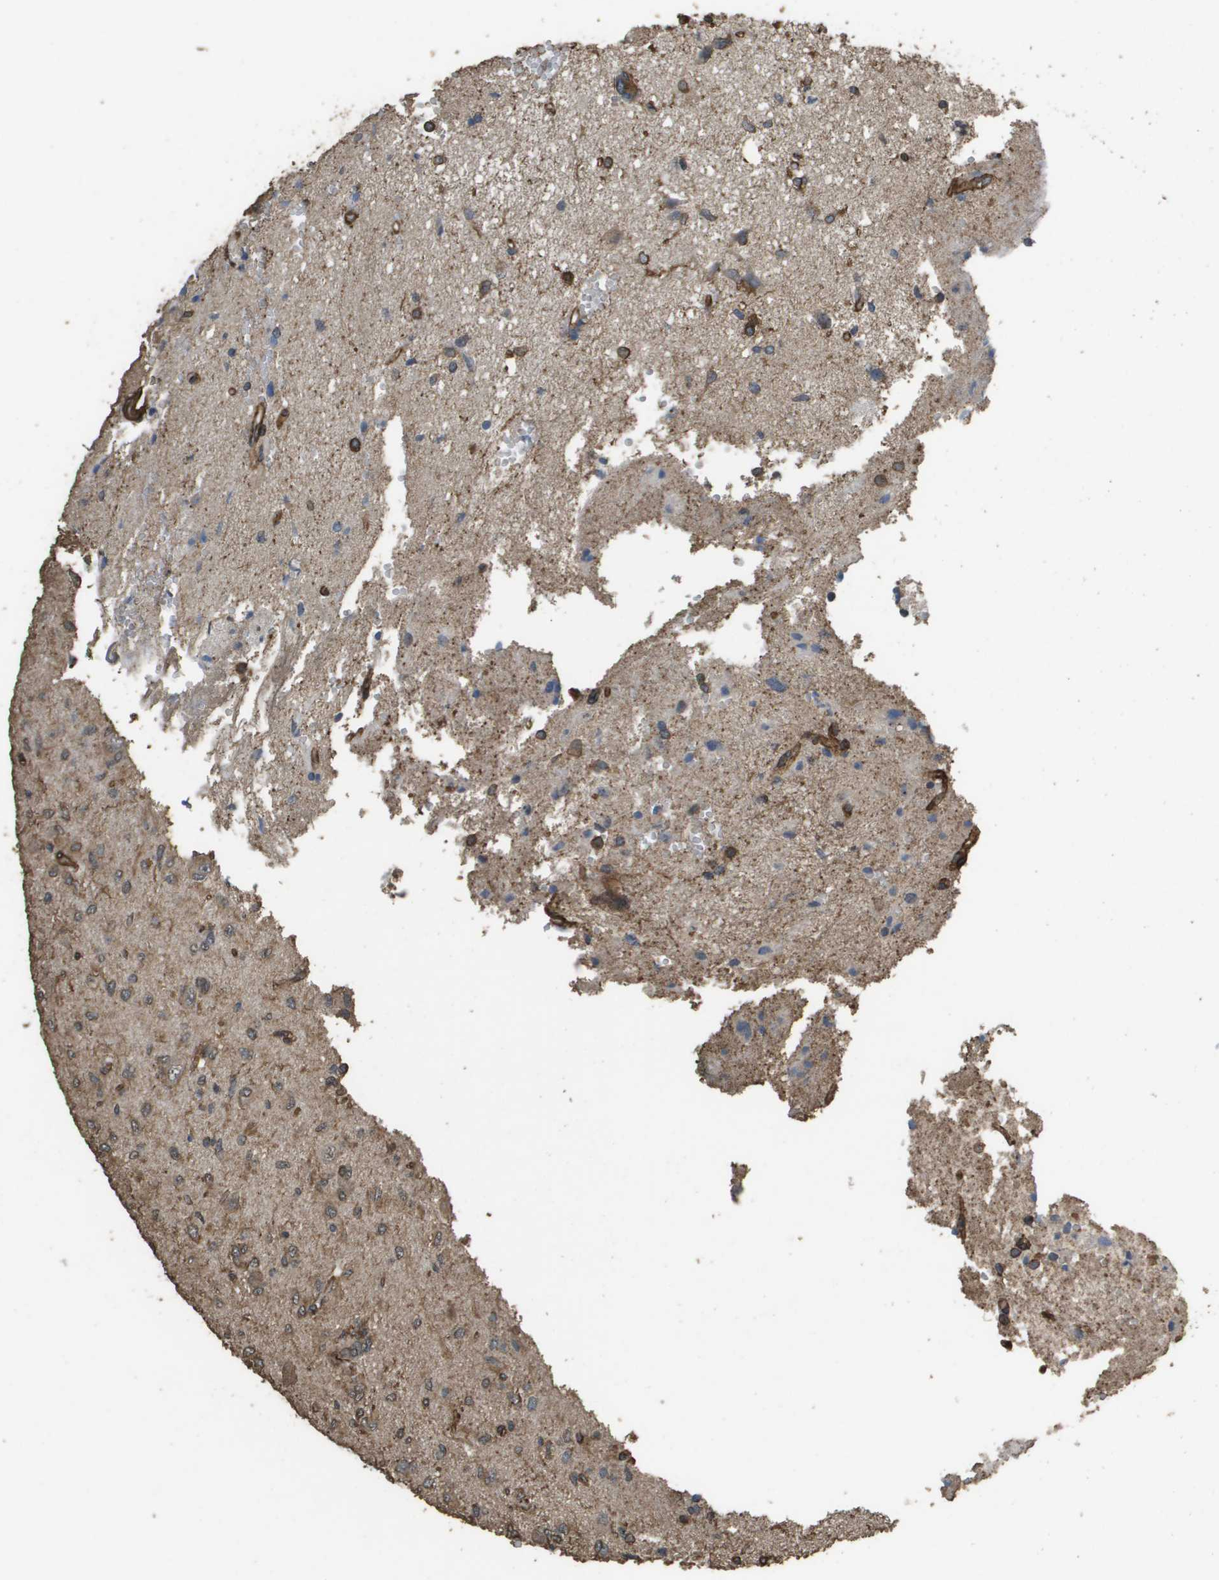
{"staining": {"intensity": "moderate", "quantity": "25%-75%", "location": "cytoplasmic/membranous"}, "tissue": "glioma", "cell_type": "Tumor cells", "image_type": "cancer", "snomed": [{"axis": "morphology", "description": "Glioma, malignant, High grade"}, {"axis": "topography", "description": "Brain"}], "caption": "Human glioma stained for a protein (brown) reveals moderate cytoplasmic/membranous positive positivity in approximately 25%-75% of tumor cells.", "gene": "AAMP", "patient": {"sex": "female", "age": 59}}